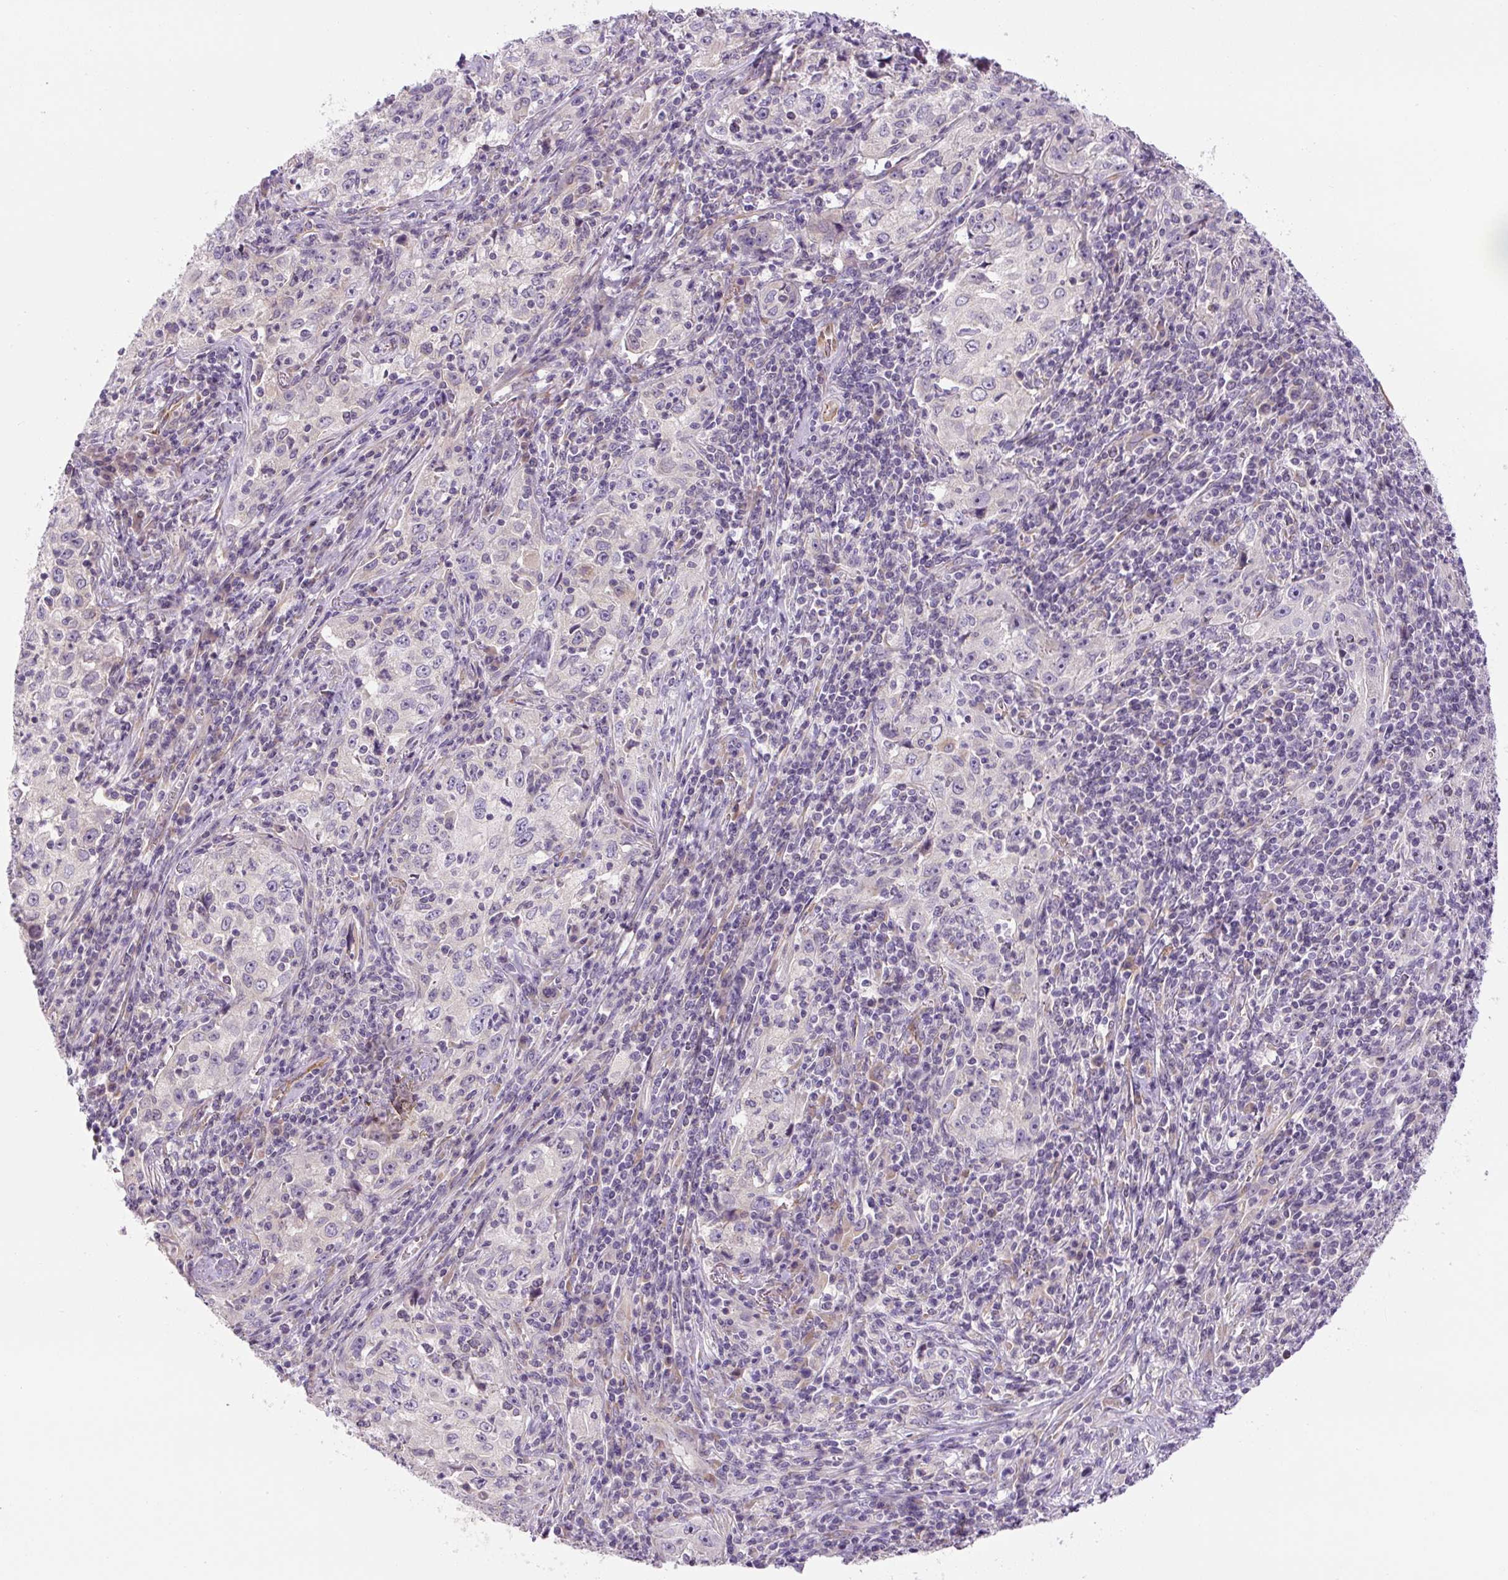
{"staining": {"intensity": "negative", "quantity": "none", "location": "none"}, "tissue": "lung cancer", "cell_type": "Tumor cells", "image_type": "cancer", "snomed": [{"axis": "morphology", "description": "Squamous cell carcinoma, NOS"}, {"axis": "topography", "description": "Lung"}], "caption": "An image of squamous cell carcinoma (lung) stained for a protein displays no brown staining in tumor cells.", "gene": "YIF1B", "patient": {"sex": "male", "age": 71}}